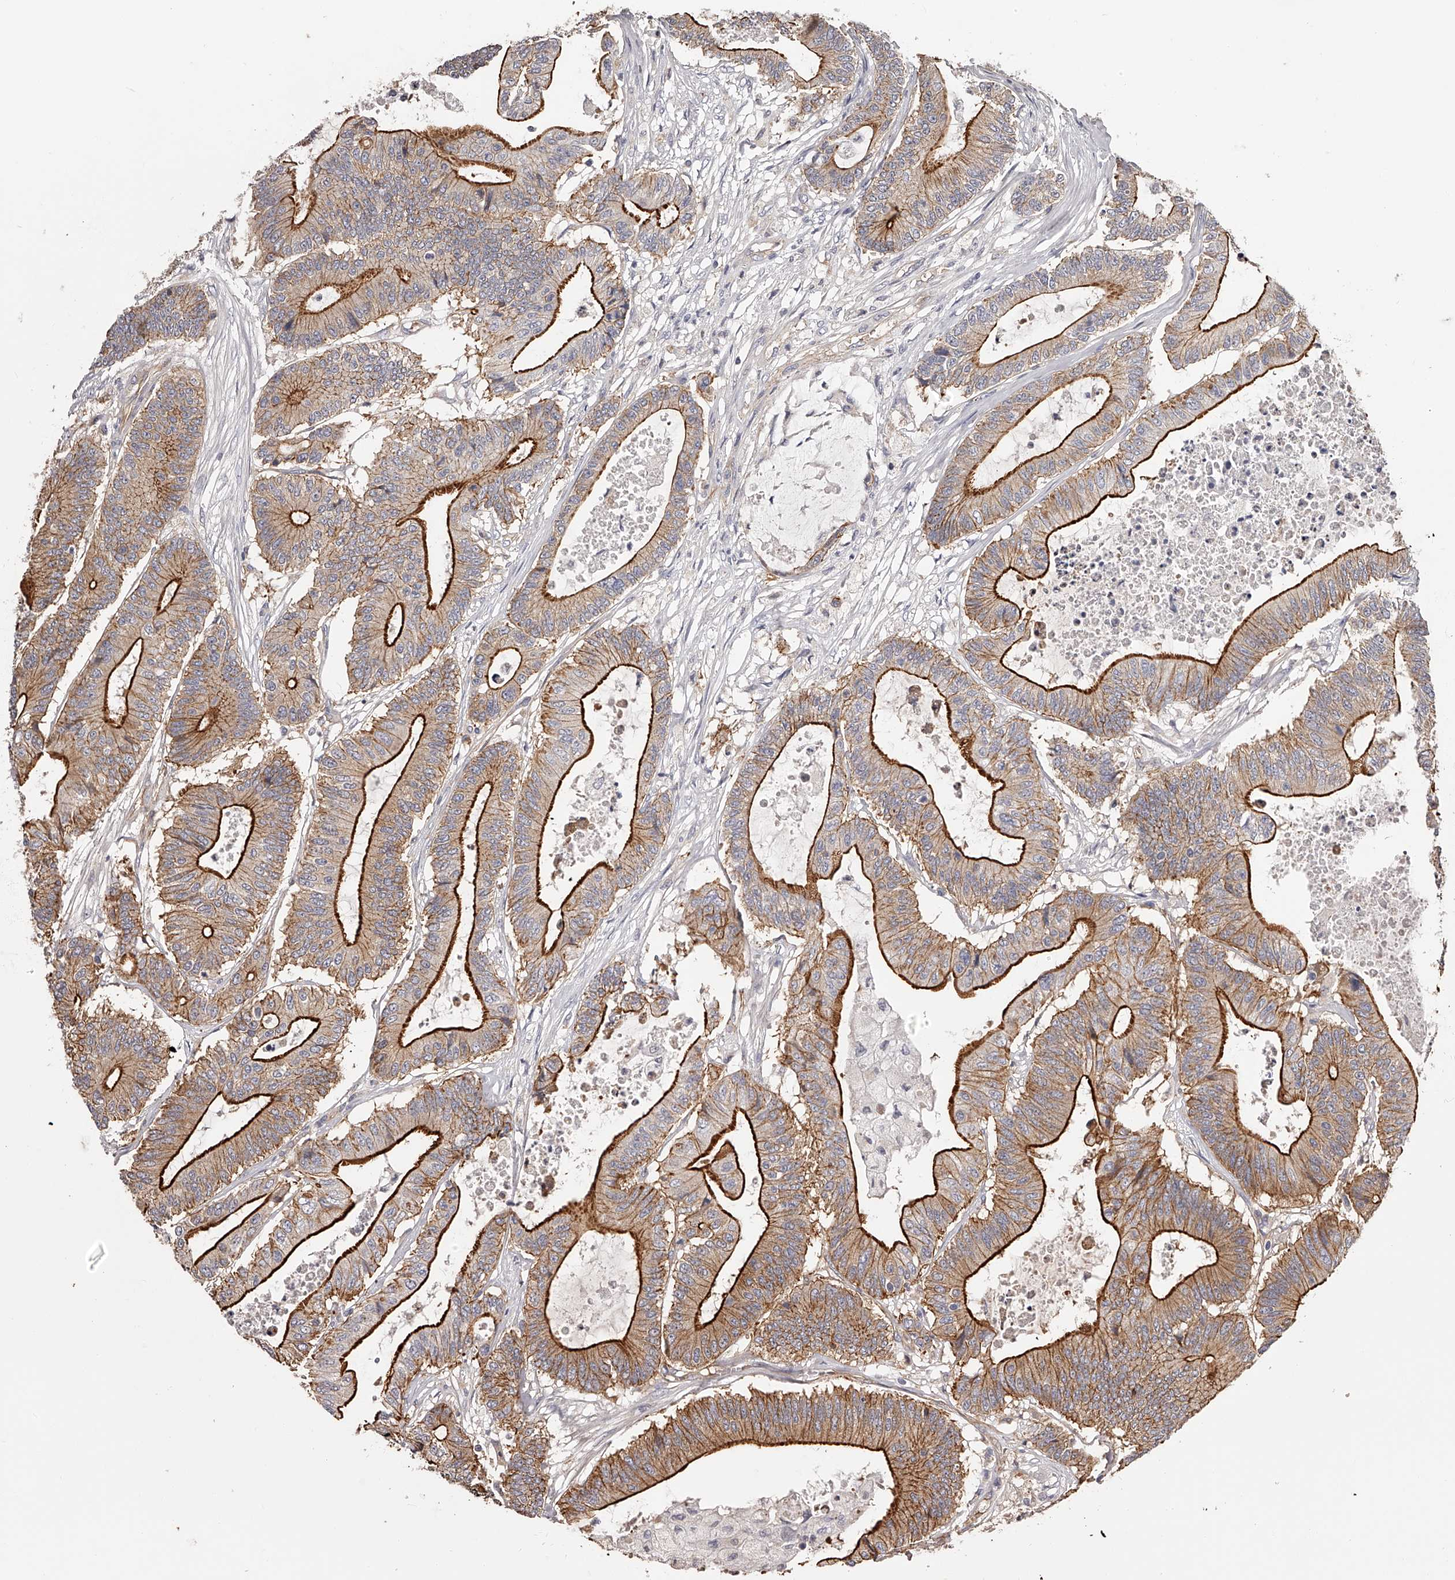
{"staining": {"intensity": "strong", "quantity": "25%-75%", "location": "cytoplasmic/membranous"}, "tissue": "colorectal cancer", "cell_type": "Tumor cells", "image_type": "cancer", "snomed": [{"axis": "morphology", "description": "Adenocarcinoma, NOS"}, {"axis": "topography", "description": "Colon"}], "caption": "Human colorectal cancer stained with a brown dye demonstrates strong cytoplasmic/membranous positive staining in about 25%-75% of tumor cells.", "gene": "LTV1", "patient": {"sex": "female", "age": 84}}